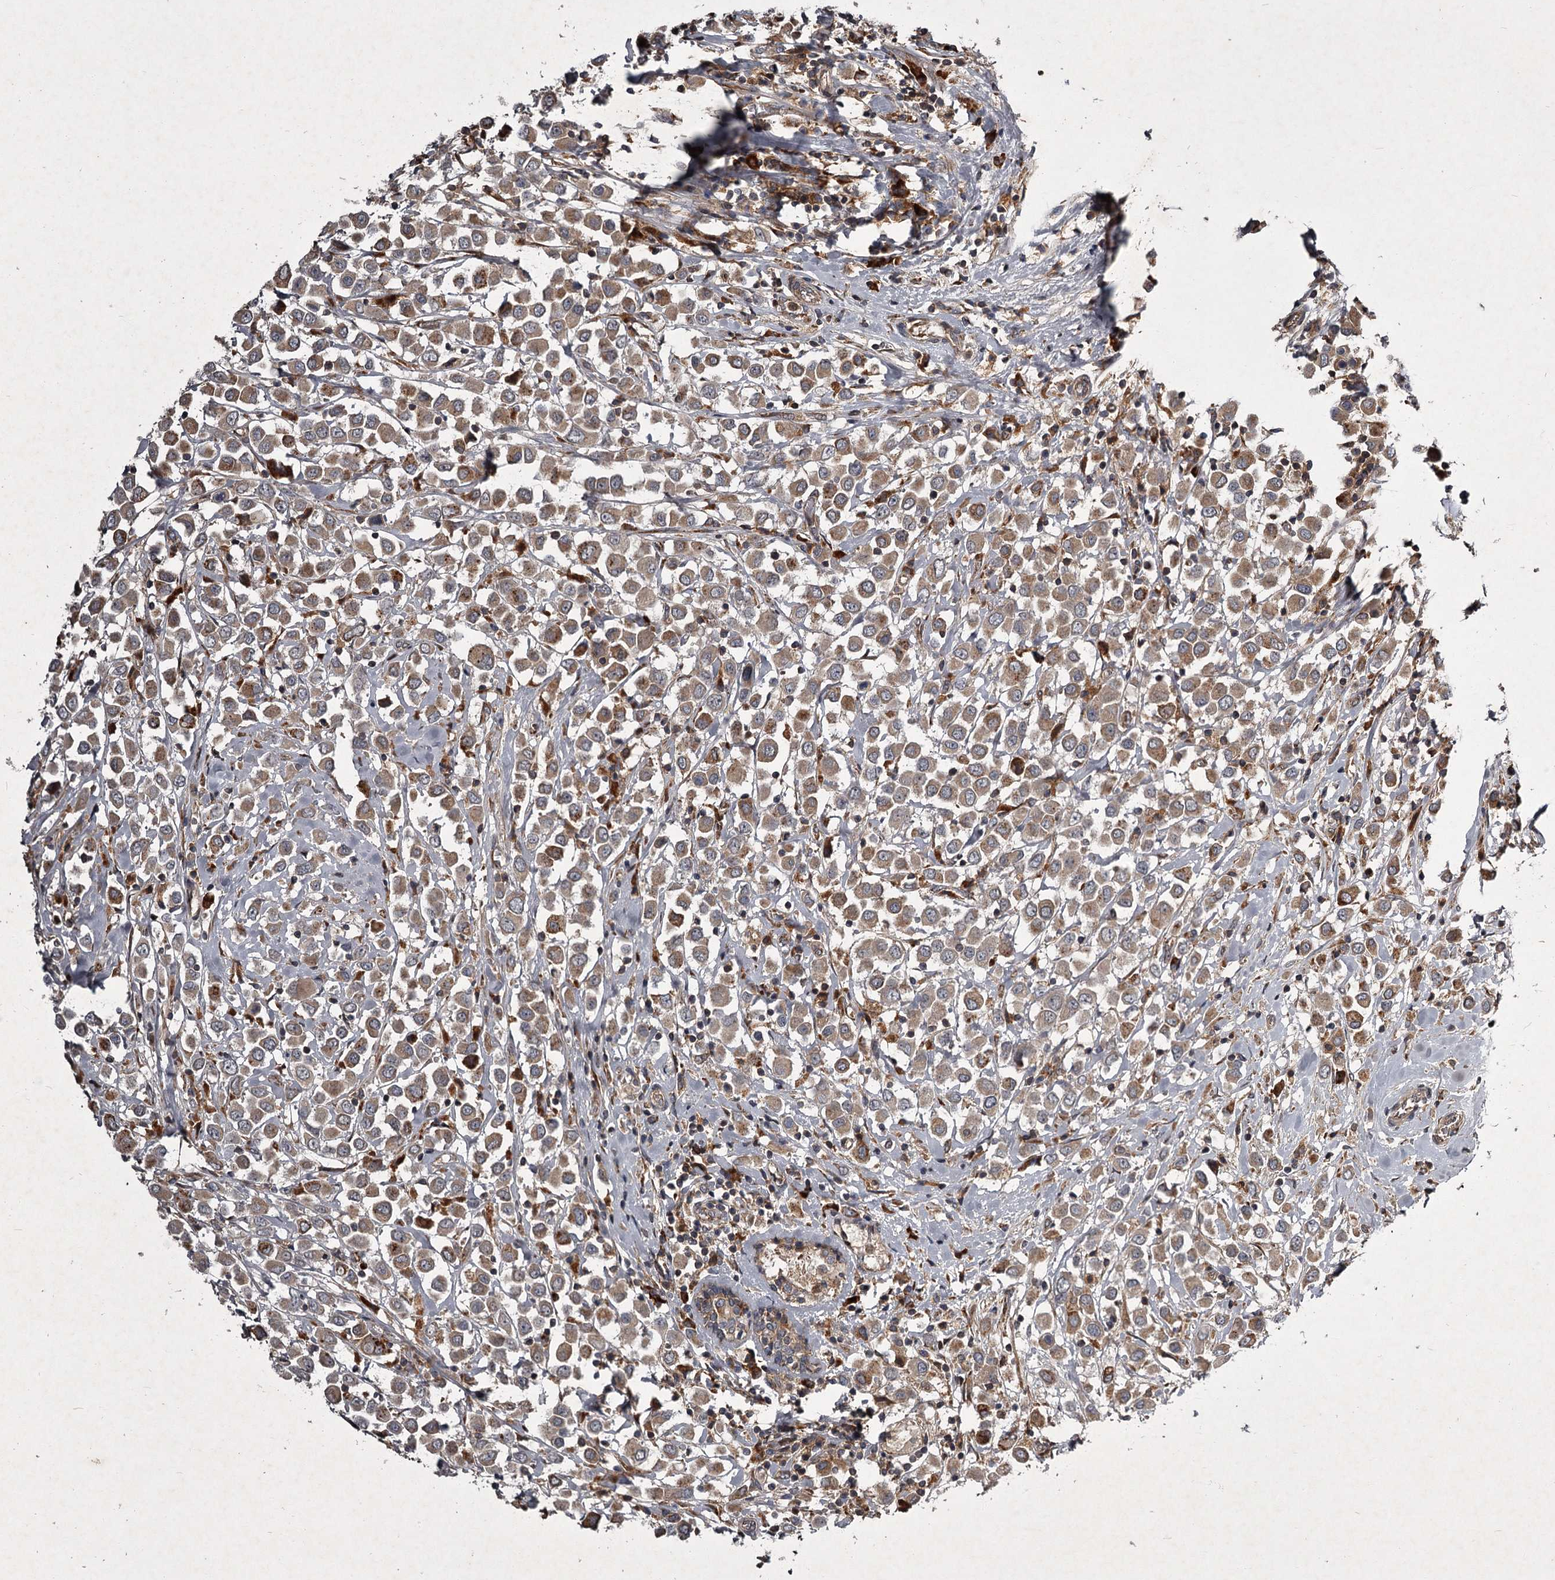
{"staining": {"intensity": "moderate", "quantity": ">75%", "location": "cytoplasmic/membranous"}, "tissue": "breast cancer", "cell_type": "Tumor cells", "image_type": "cancer", "snomed": [{"axis": "morphology", "description": "Duct carcinoma"}, {"axis": "topography", "description": "Breast"}], "caption": "Human intraductal carcinoma (breast) stained with a protein marker shows moderate staining in tumor cells.", "gene": "UNC93B1", "patient": {"sex": "female", "age": 61}}